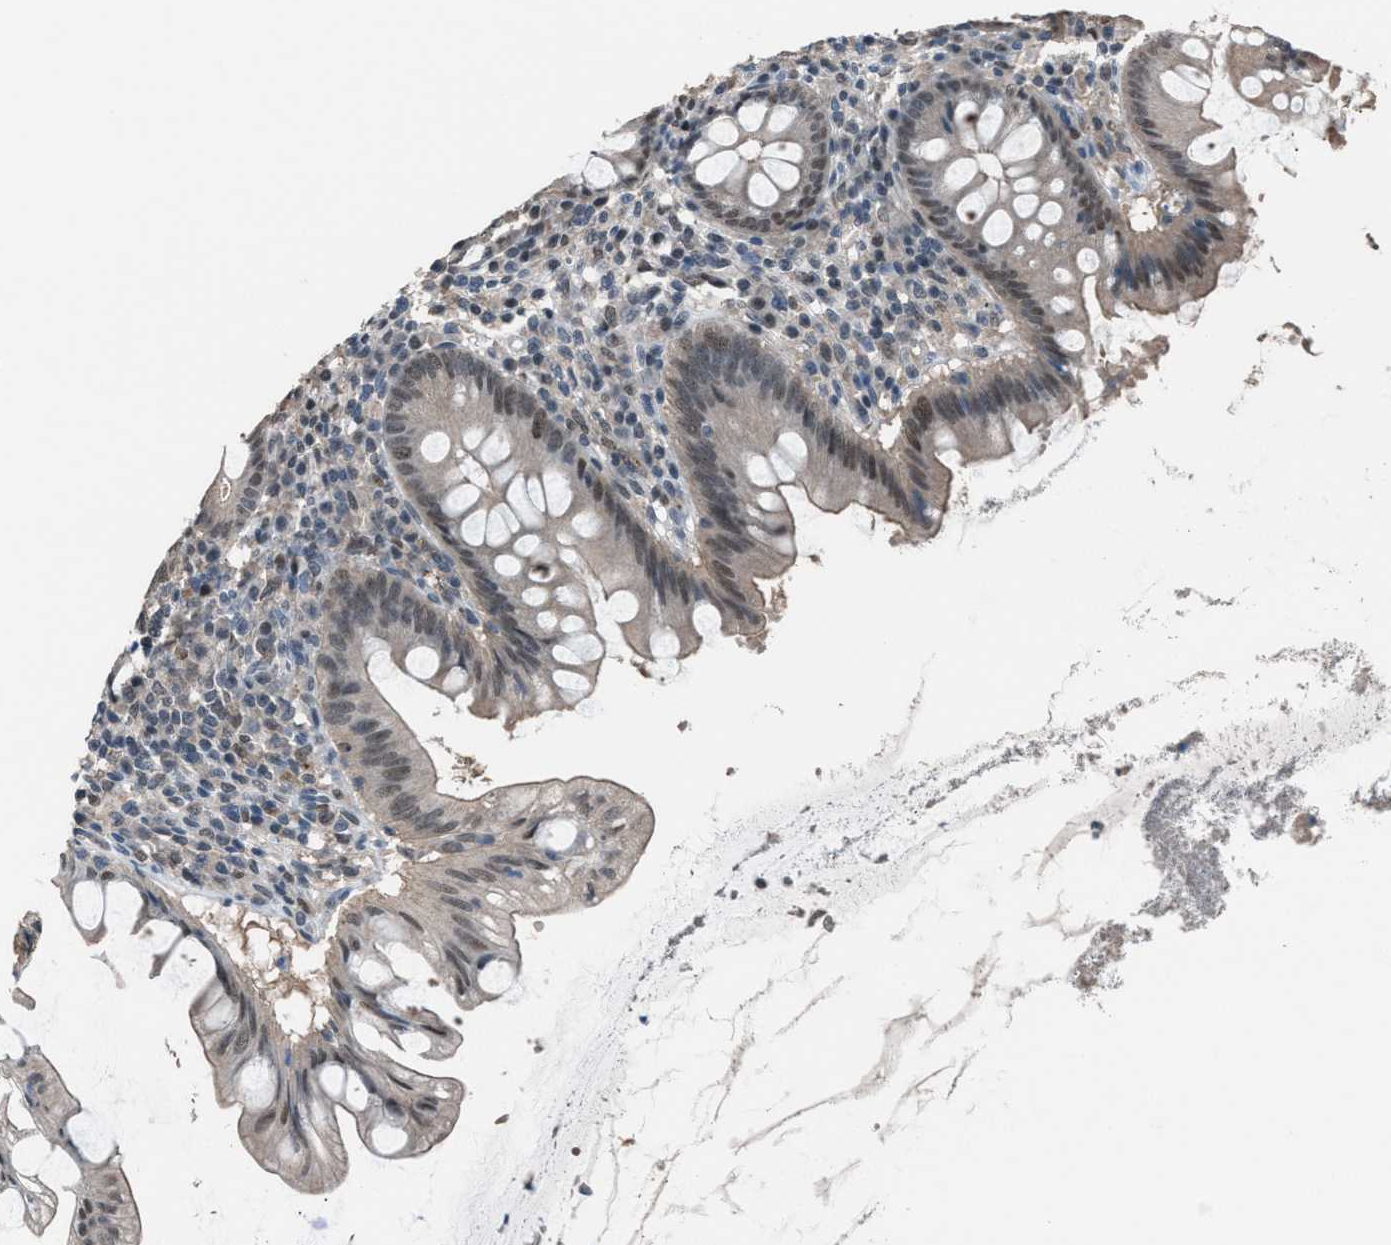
{"staining": {"intensity": "weak", "quantity": "<25%", "location": "nuclear"}, "tissue": "appendix", "cell_type": "Glandular cells", "image_type": "normal", "snomed": [{"axis": "morphology", "description": "Normal tissue, NOS"}, {"axis": "topography", "description": "Appendix"}], "caption": "Glandular cells show no significant expression in benign appendix. Brightfield microscopy of IHC stained with DAB (brown) and hematoxylin (blue), captured at high magnification.", "gene": "ZNF276", "patient": {"sex": "male", "age": 56}}